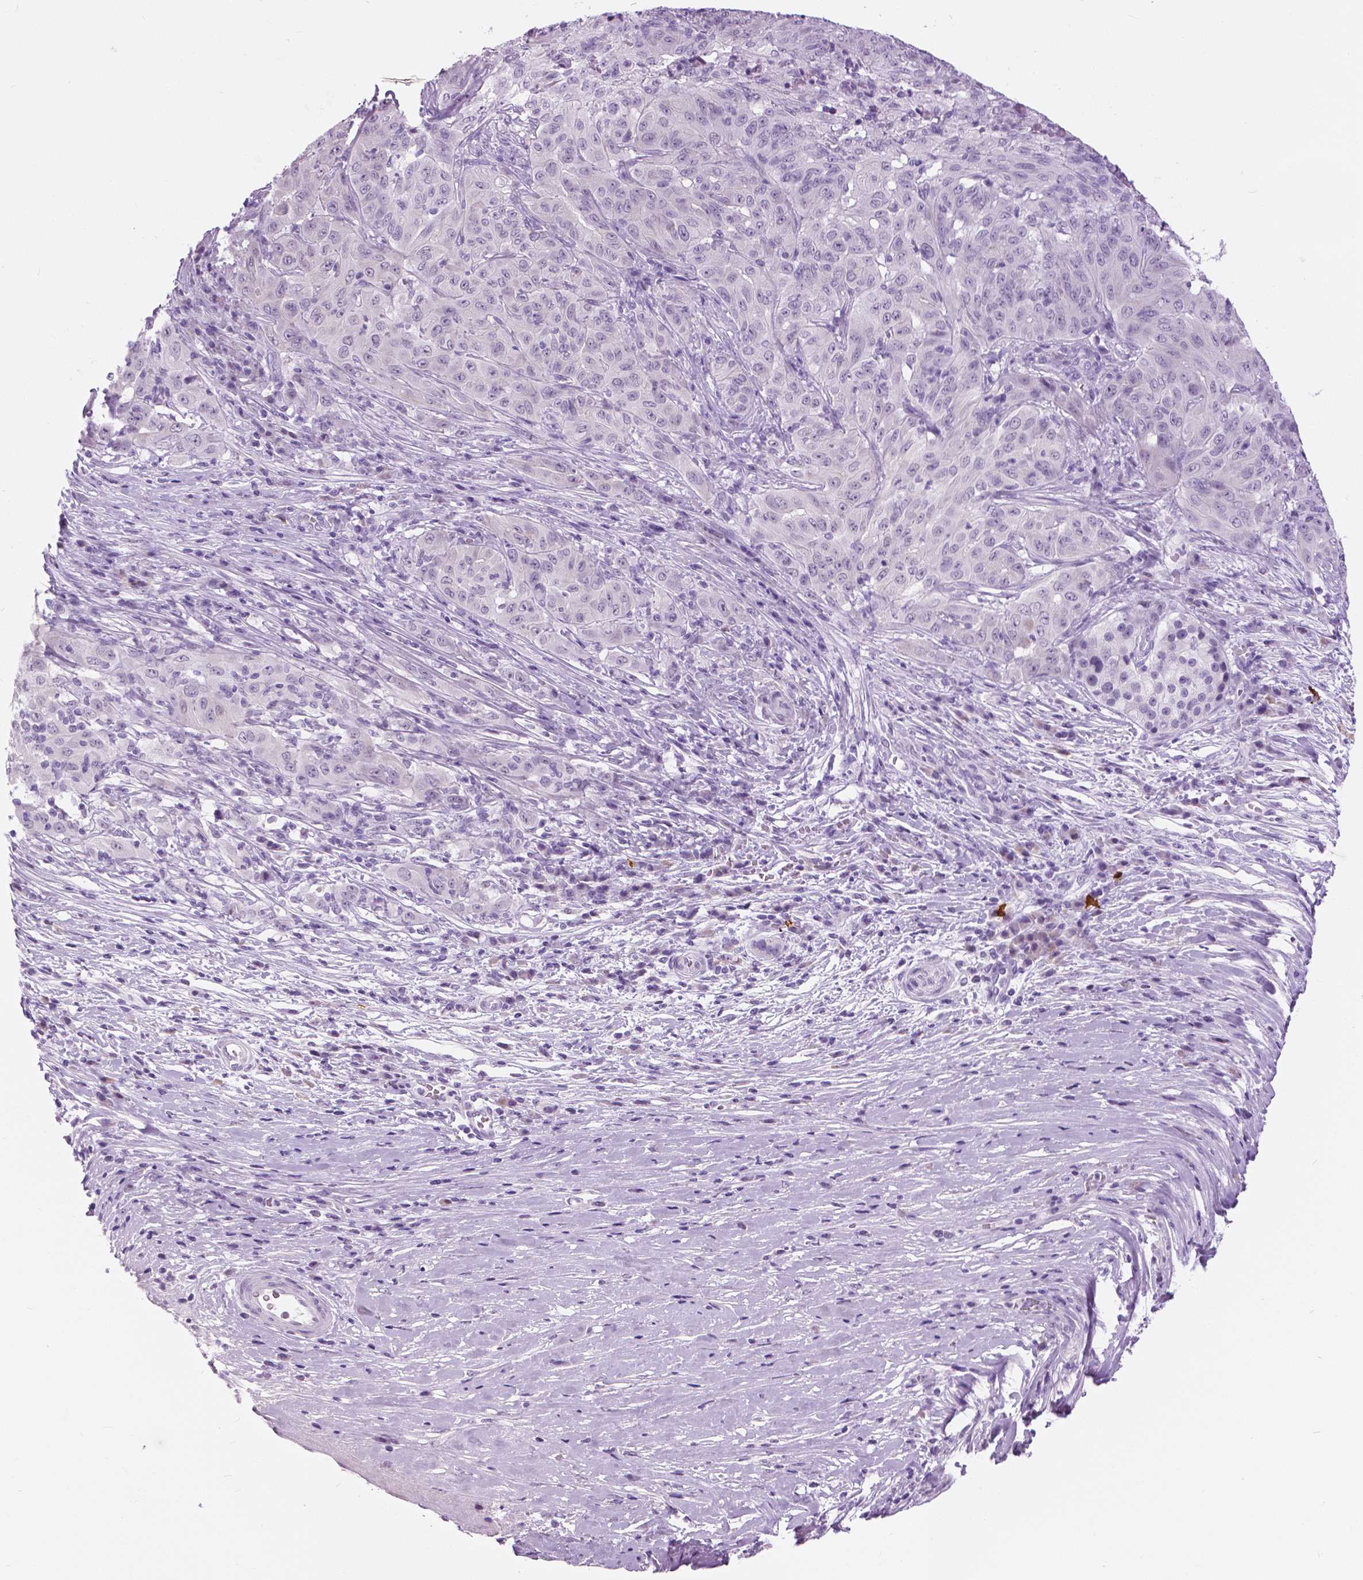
{"staining": {"intensity": "negative", "quantity": "none", "location": "none"}, "tissue": "pancreatic cancer", "cell_type": "Tumor cells", "image_type": "cancer", "snomed": [{"axis": "morphology", "description": "Adenocarcinoma, NOS"}, {"axis": "topography", "description": "Pancreas"}], "caption": "The IHC image has no significant positivity in tumor cells of pancreatic adenocarcinoma tissue.", "gene": "MYOM1", "patient": {"sex": "male", "age": 63}}